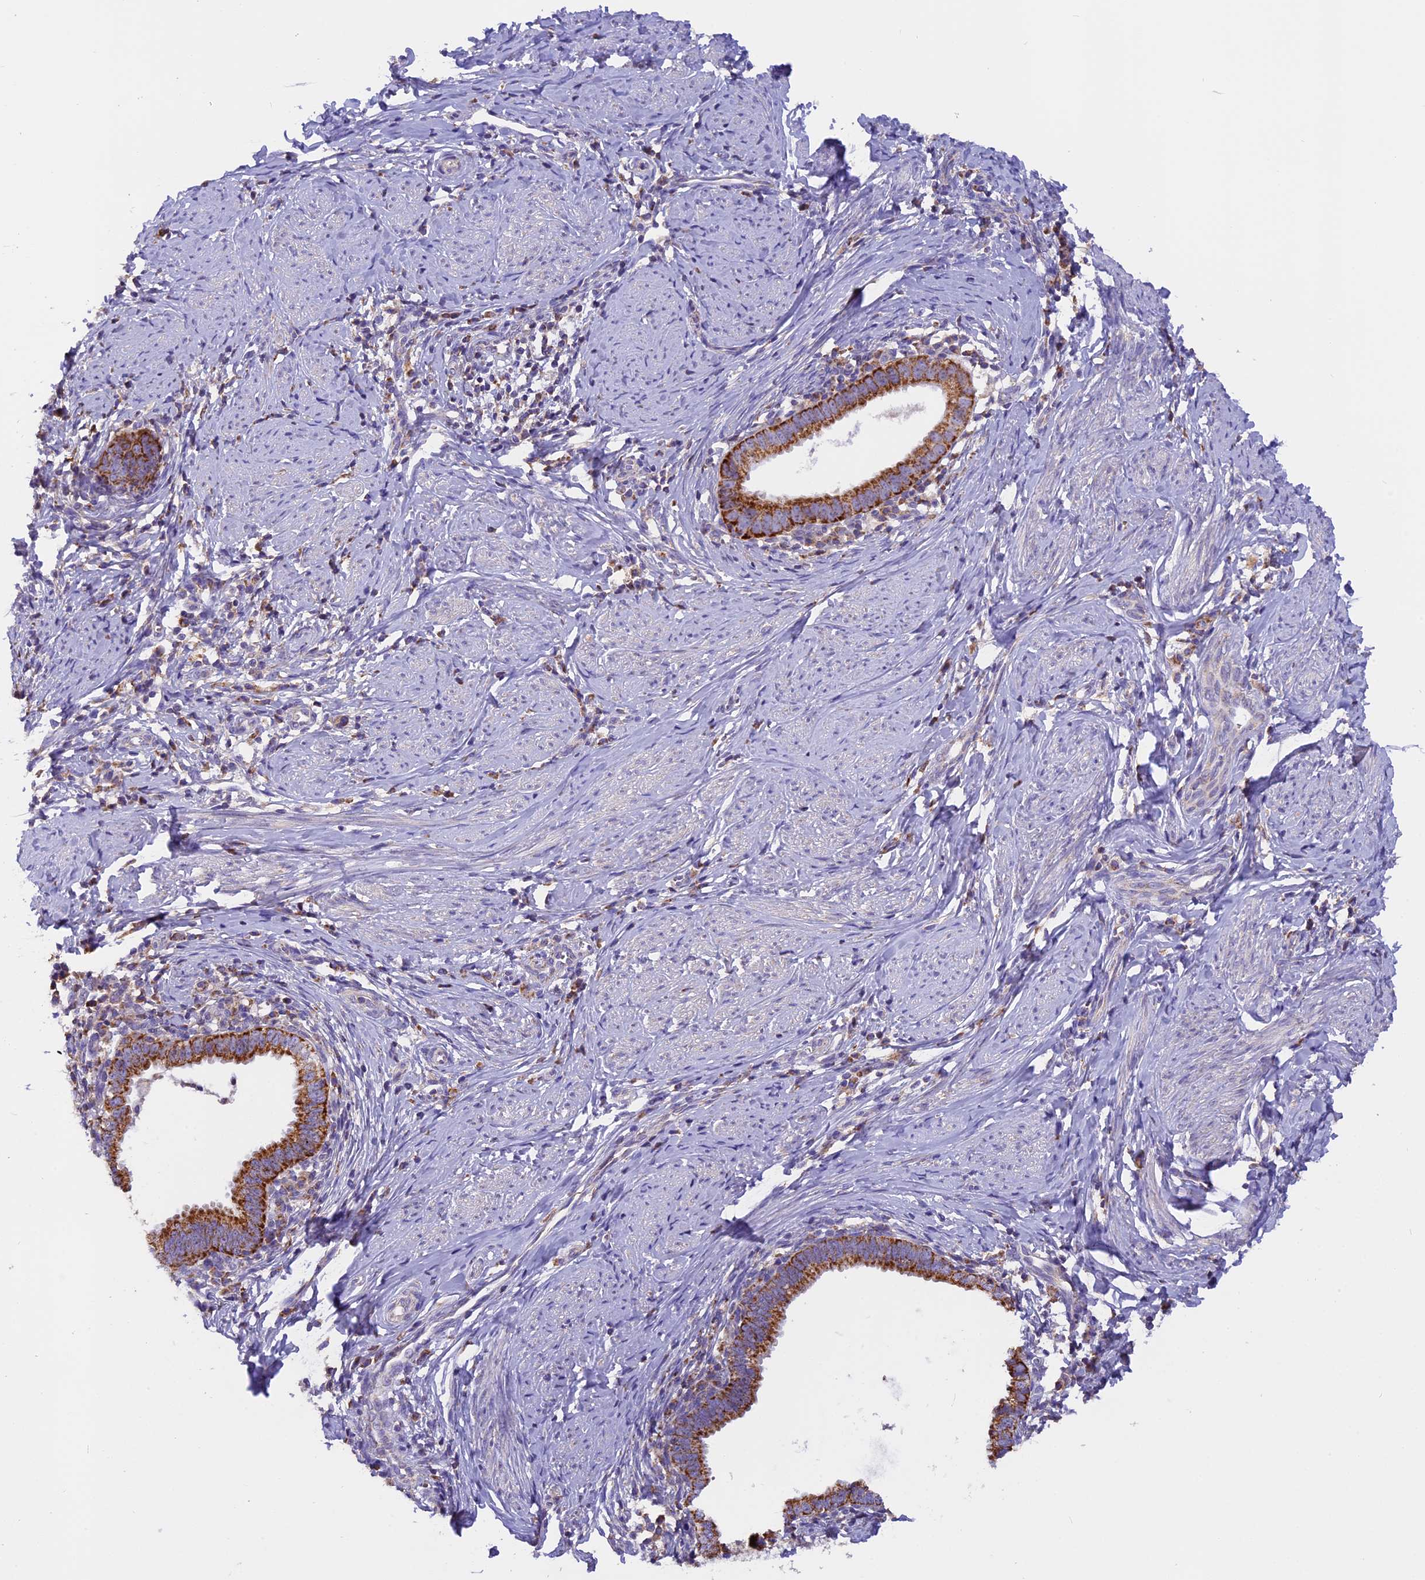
{"staining": {"intensity": "strong", "quantity": ">75%", "location": "cytoplasmic/membranous"}, "tissue": "cervical cancer", "cell_type": "Tumor cells", "image_type": "cancer", "snomed": [{"axis": "morphology", "description": "Adenocarcinoma, NOS"}, {"axis": "topography", "description": "Cervix"}], "caption": "Immunohistochemical staining of human cervical cancer (adenocarcinoma) demonstrates high levels of strong cytoplasmic/membranous positivity in approximately >75% of tumor cells. (DAB (3,3'-diaminobenzidine) = brown stain, brightfield microscopy at high magnification).", "gene": "MGME1", "patient": {"sex": "female", "age": 36}}